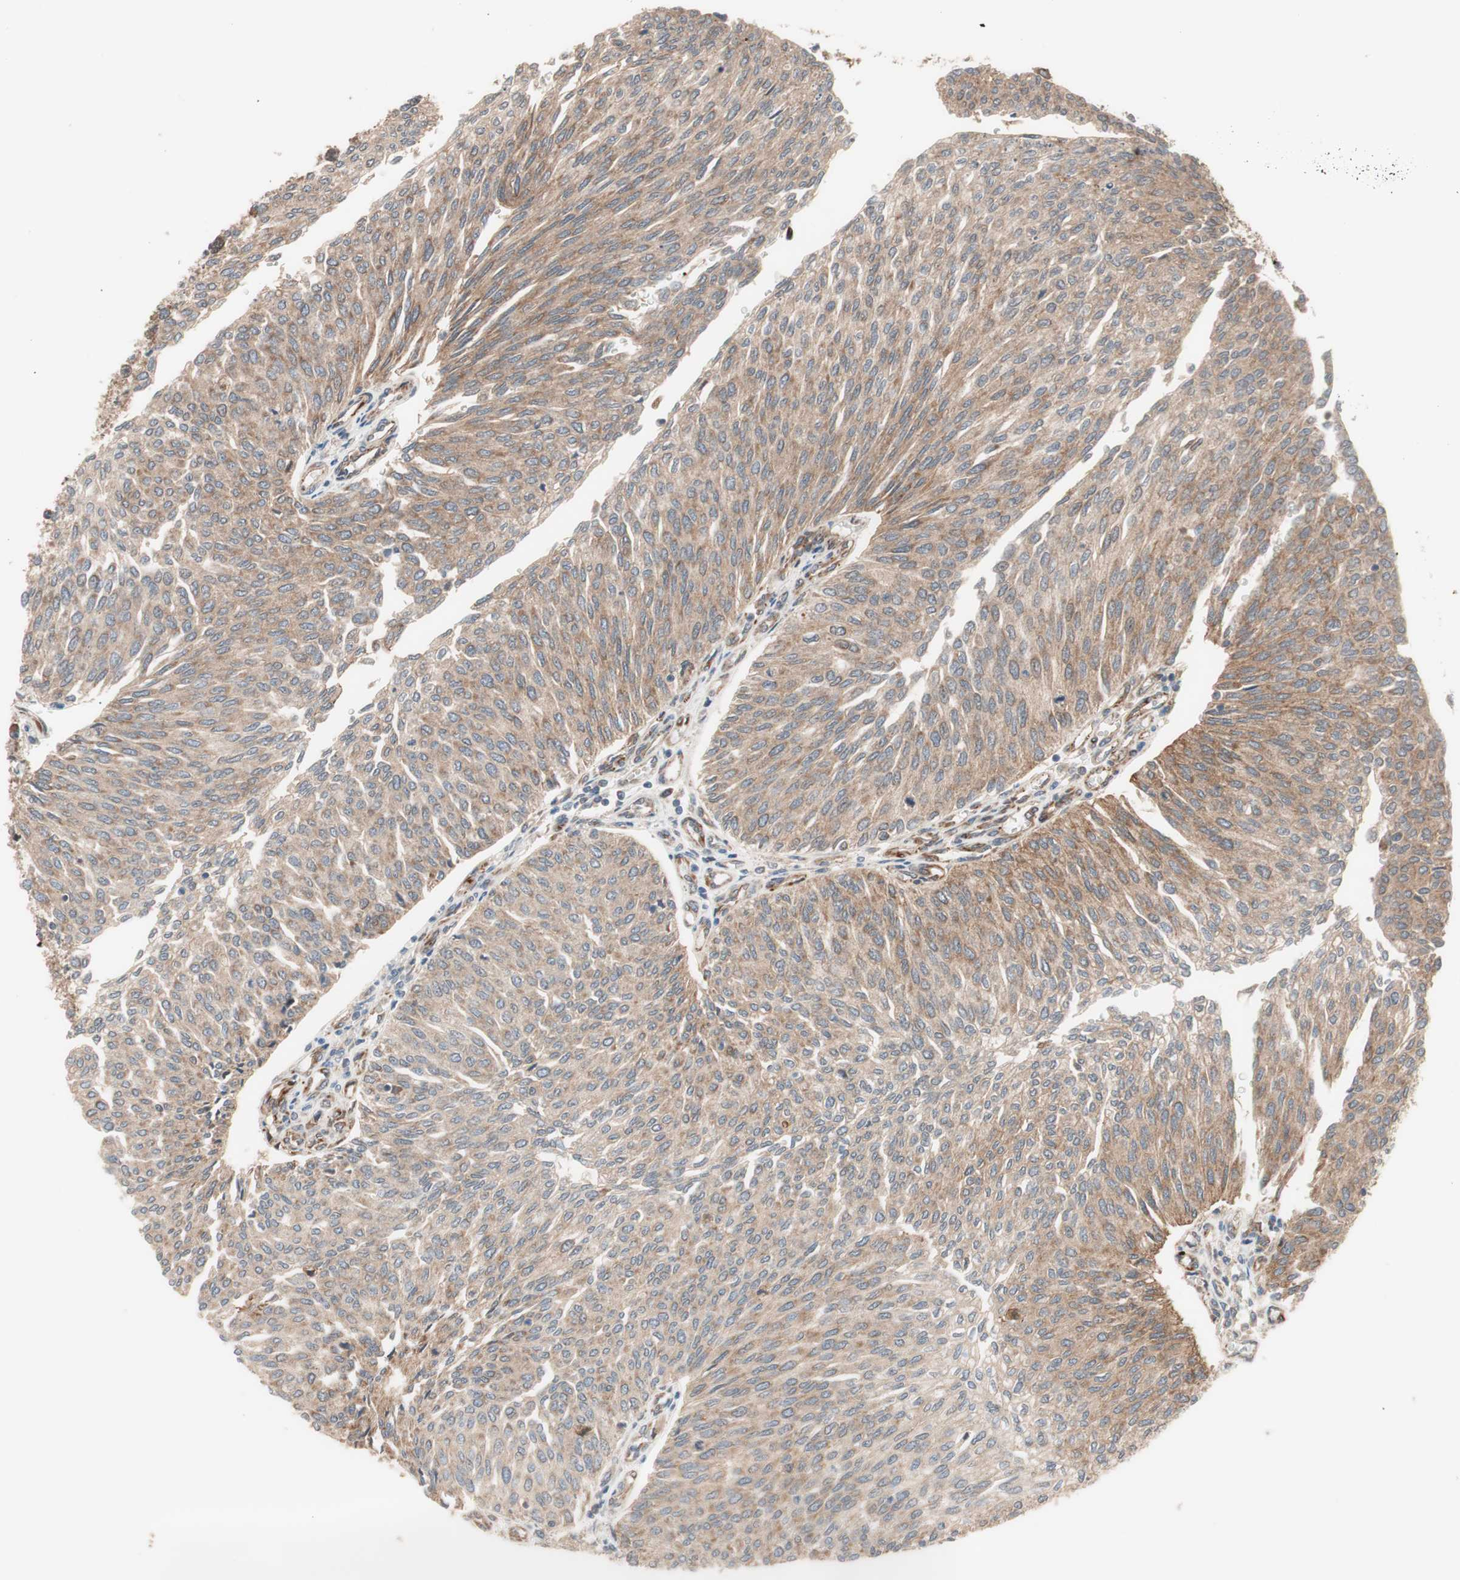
{"staining": {"intensity": "moderate", "quantity": ">75%", "location": "cytoplasmic/membranous"}, "tissue": "urothelial cancer", "cell_type": "Tumor cells", "image_type": "cancer", "snomed": [{"axis": "morphology", "description": "Urothelial carcinoma, Low grade"}, {"axis": "topography", "description": "Urinary bladder"}], "caption": "IHC photomicrograph of neoplastic tissue: urothelial carcinoma (low-grade) stained using immunohistochemistry shows medium levels of moderate protein expression localized specifically in the cytoplasmic/membranous of tumor cells, appearing as a cytoplasmic/membranous brown color.", "gene": "HMBS", "patient": {"sex": "female", "age": 79}}